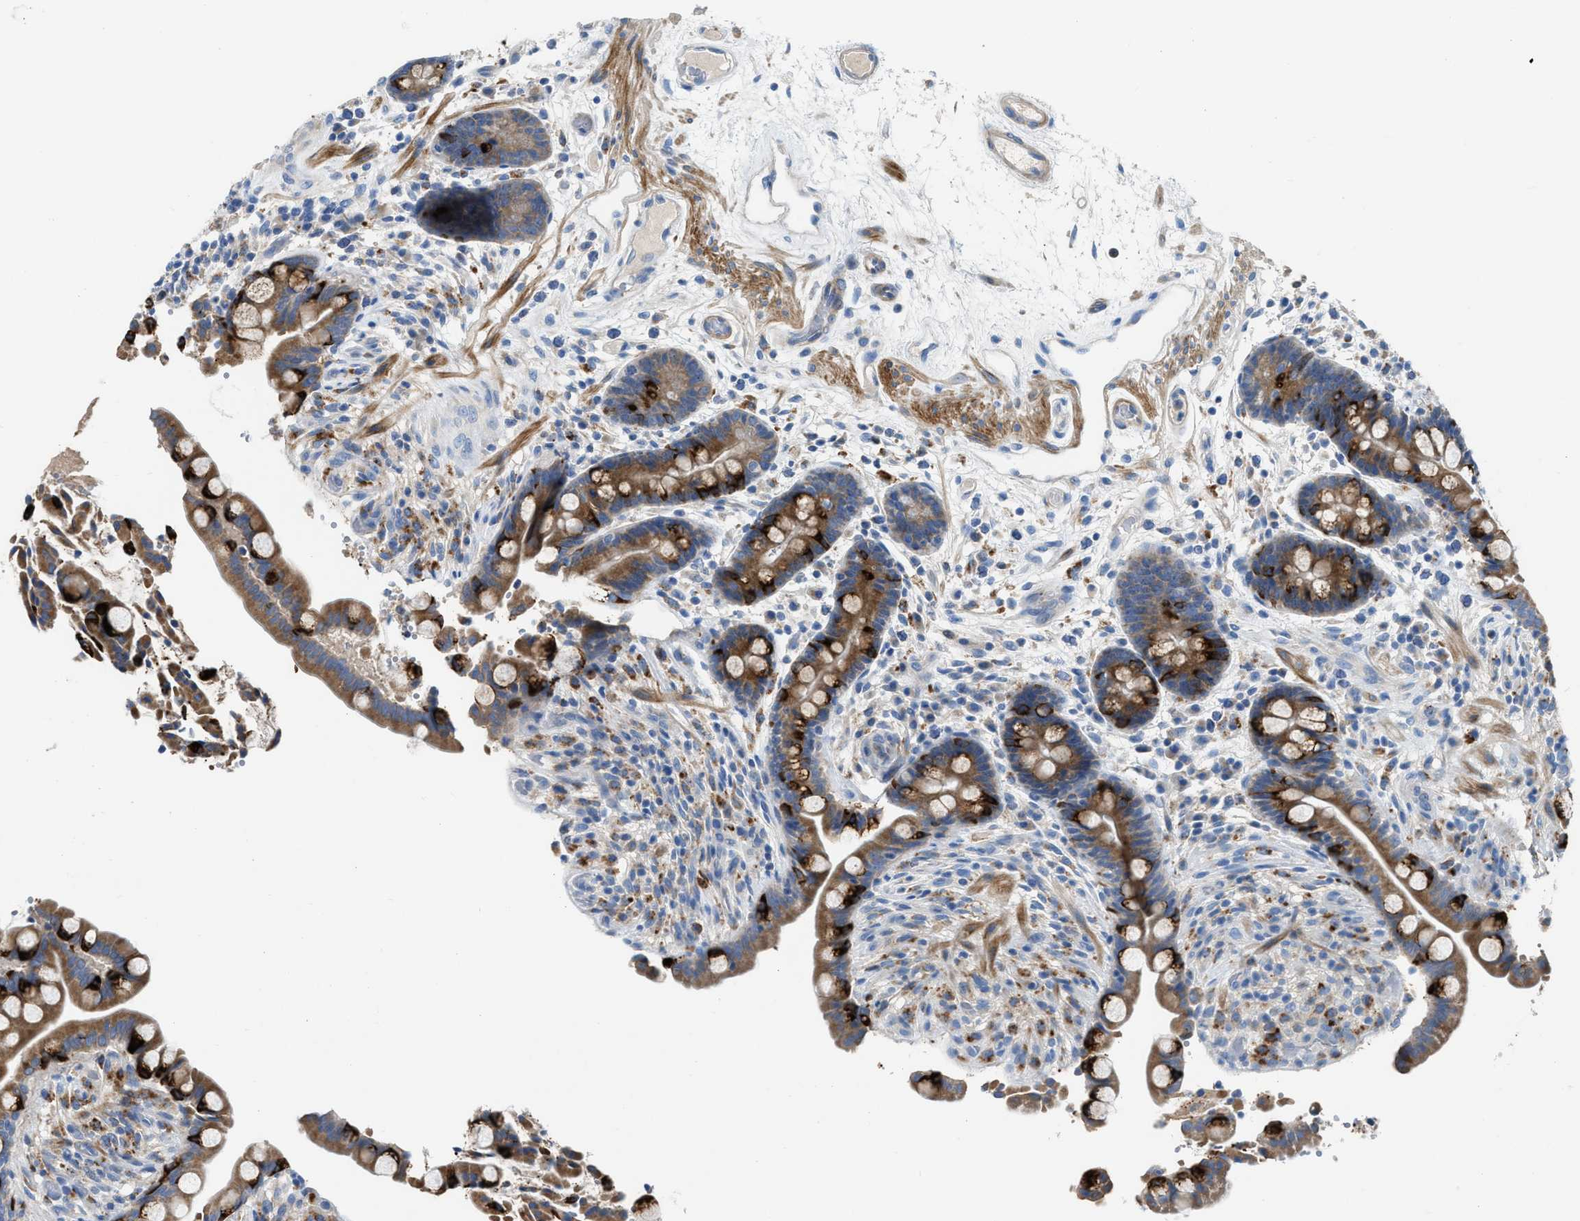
{"staining": {"intensity": "negative", "quantity": "none", "location": "none"}, "tissue": "colon", "cell_type": "Endothelial cells", "image_type": "normal", "snomed": [{"axis": "morphology", "description": "Normal tissue, NOS"}, {"axis": "topography", "description": "Colon"}], "caption": "This is an IHC histopathology image of benign colon. There is no positivity in endothelial cells.", "gene": "AOAH", "patient": {"sex": "male", "age": 73}}